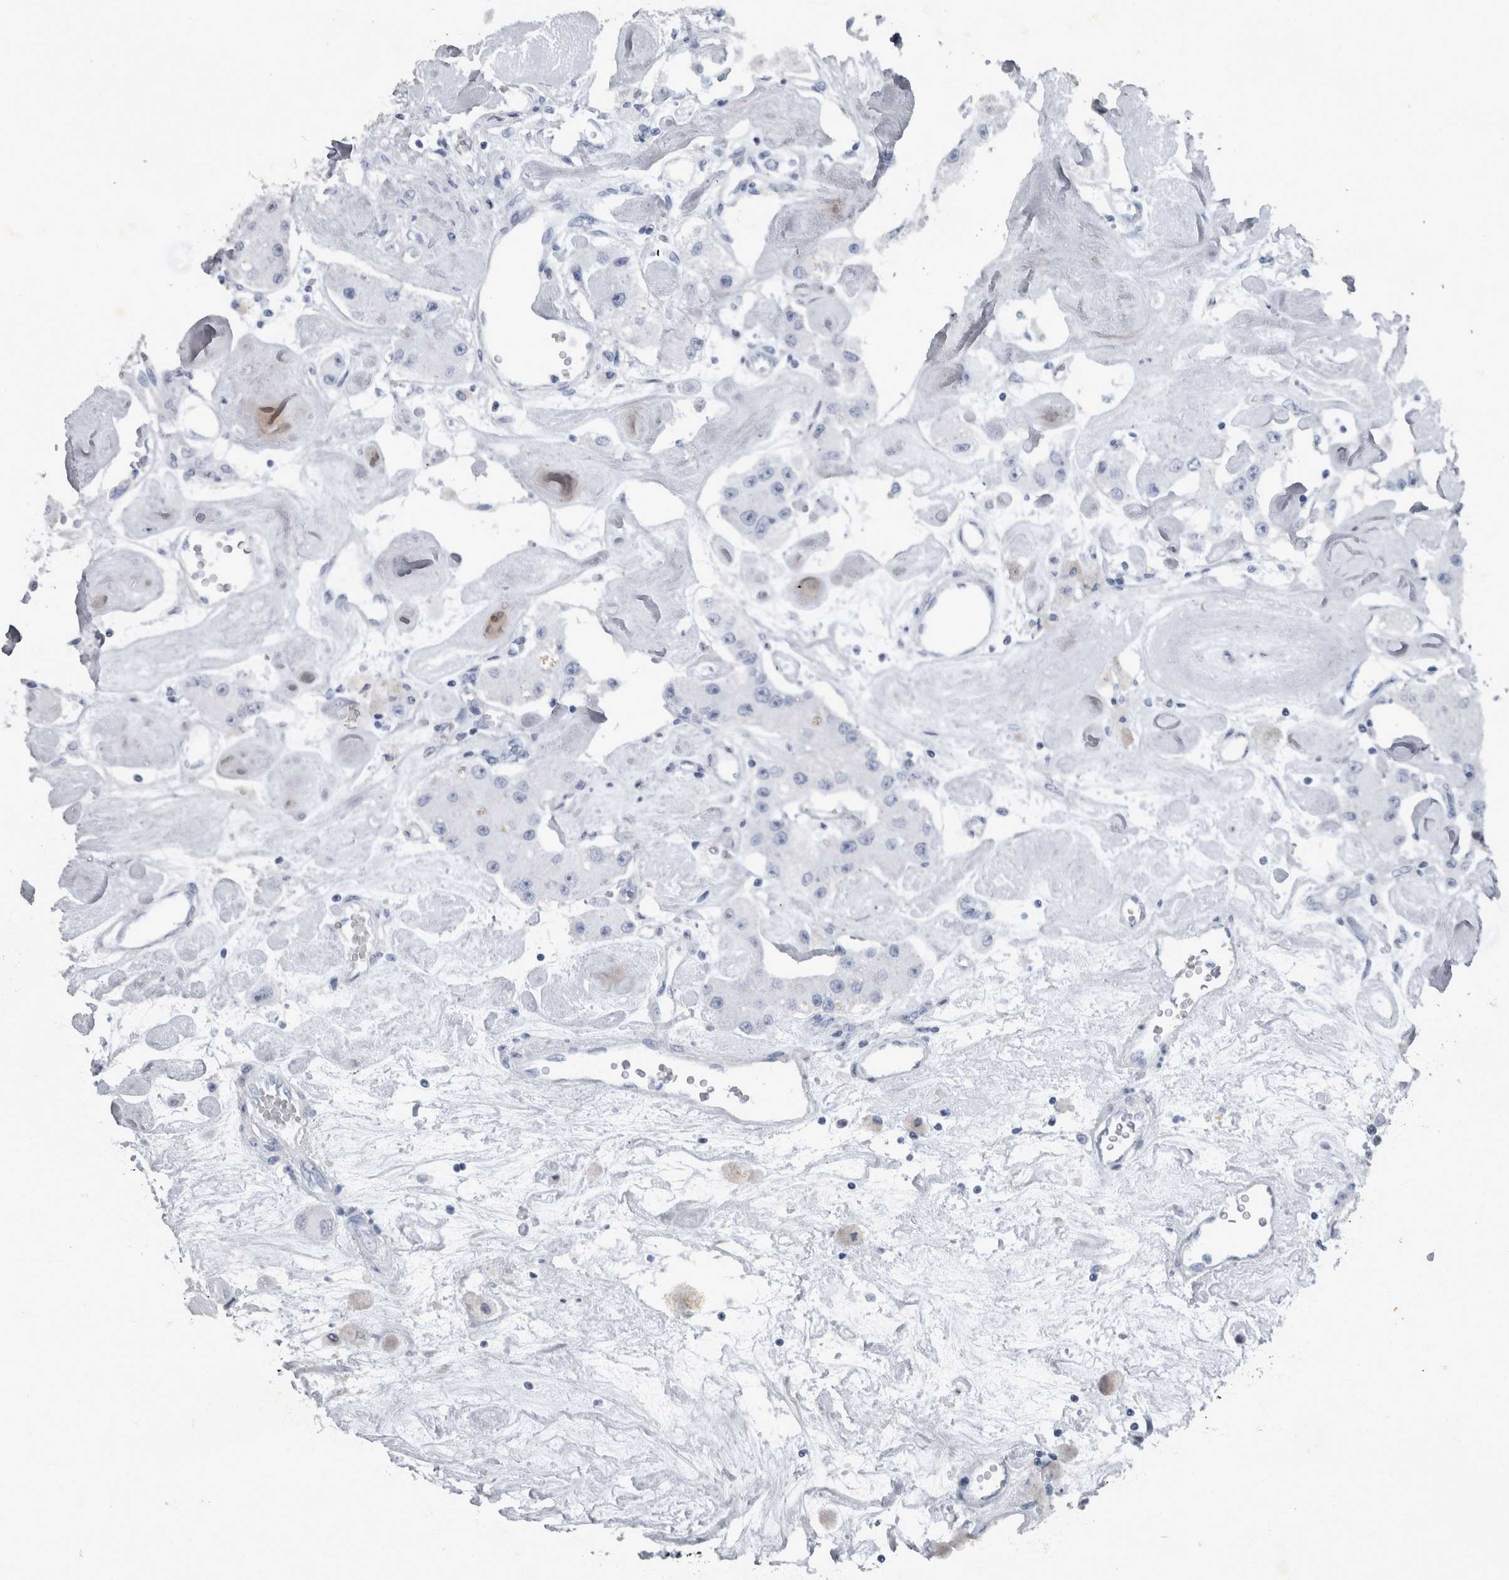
{"staining": {"intensity": "negative", "quantity": "none", "location": "none"}, "tissue": "carcinoid", "cell_type": "Tumor cells", "image_type": "cancer", "snomed": [{"axis": "morphology", "description": "Carcinoid, malignant, NOS"}, {"axis": "topography", "description": "Pancreas"}], "caption": "This is an IHC histopathology image of human carcinoid. There is no expression in tumor cells.", "gene": "WDR33", "patient": {"sex": "male", "age": 41}}